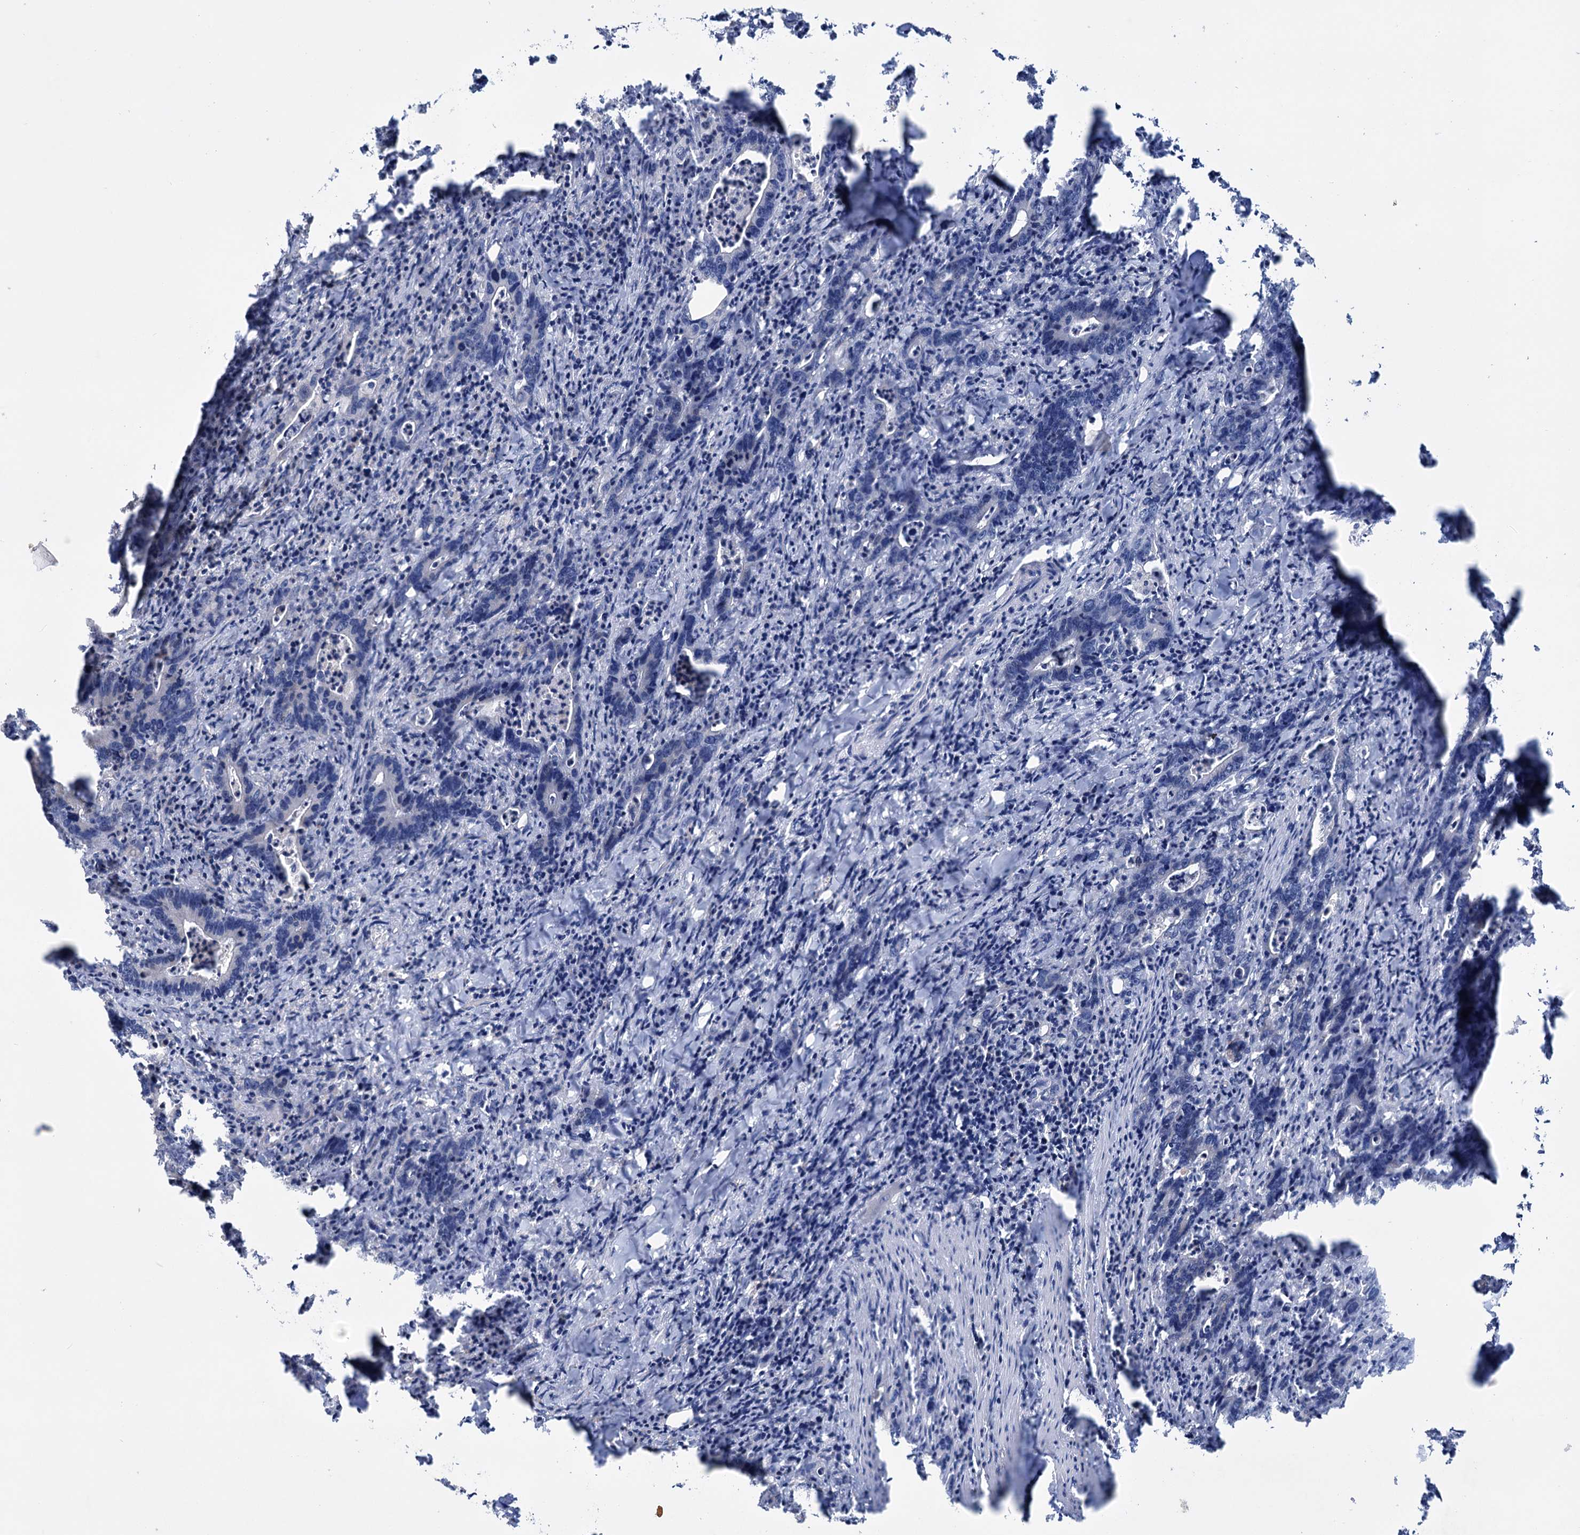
{"staining": {"intensity": "negative", "quantity": "none", "location": "none"}, "tissue": "colorectal cancer", "cell_type": "Tumor cells", "image_type": "cancer", "snomed": [{"axis": "morphology", "description": "Adenocarcinoma, NOS"}, {"axis": "topography", "description": "Colon"}], "caption": "The immunohistochemistry image has no significant expression in tumor cells of colorectal cancer (adenocarcinoma) tissue.", "gene": "HTR3B", "patient": {"sex": "female", "age": 75}}